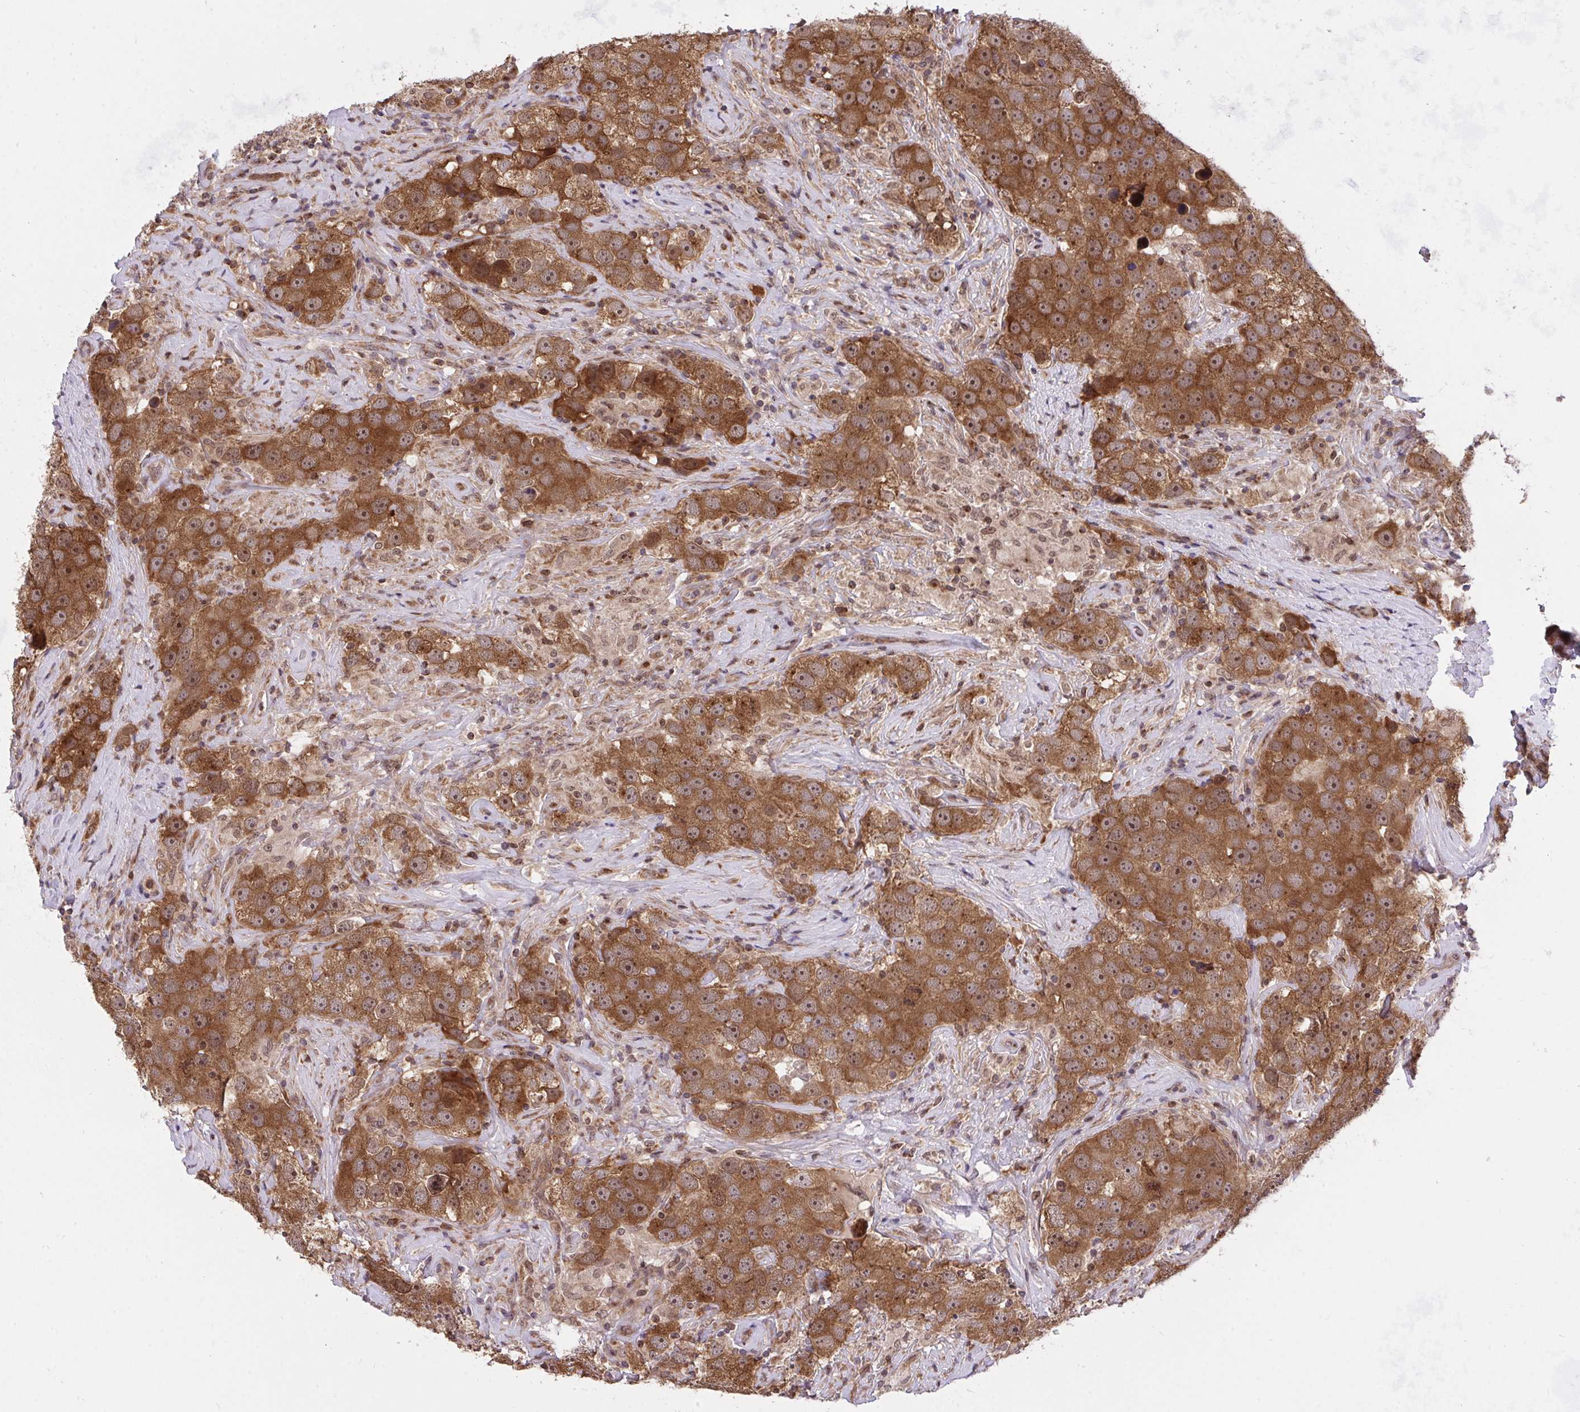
{"staining": {"intensity": "moderate", "quantity": ">75%", "location": "cytoplasmic/membranous"}, "tissue": "testis cancer", "cell_type": "Tumor cells", "image_type": "cancer", "snomed": [{"axis": "morphology", "description": "Seminoma, NOS"}, {"axis": "topography", "description": "Testis"}], "caption": "Testis seminoma stained for a protein (brown) displays moderate cytoplasmic/membranous positive staining in approximately >75% of tumor cells.", "gene": "ERI1", "patient": {"sex": "male", "age": 49}}